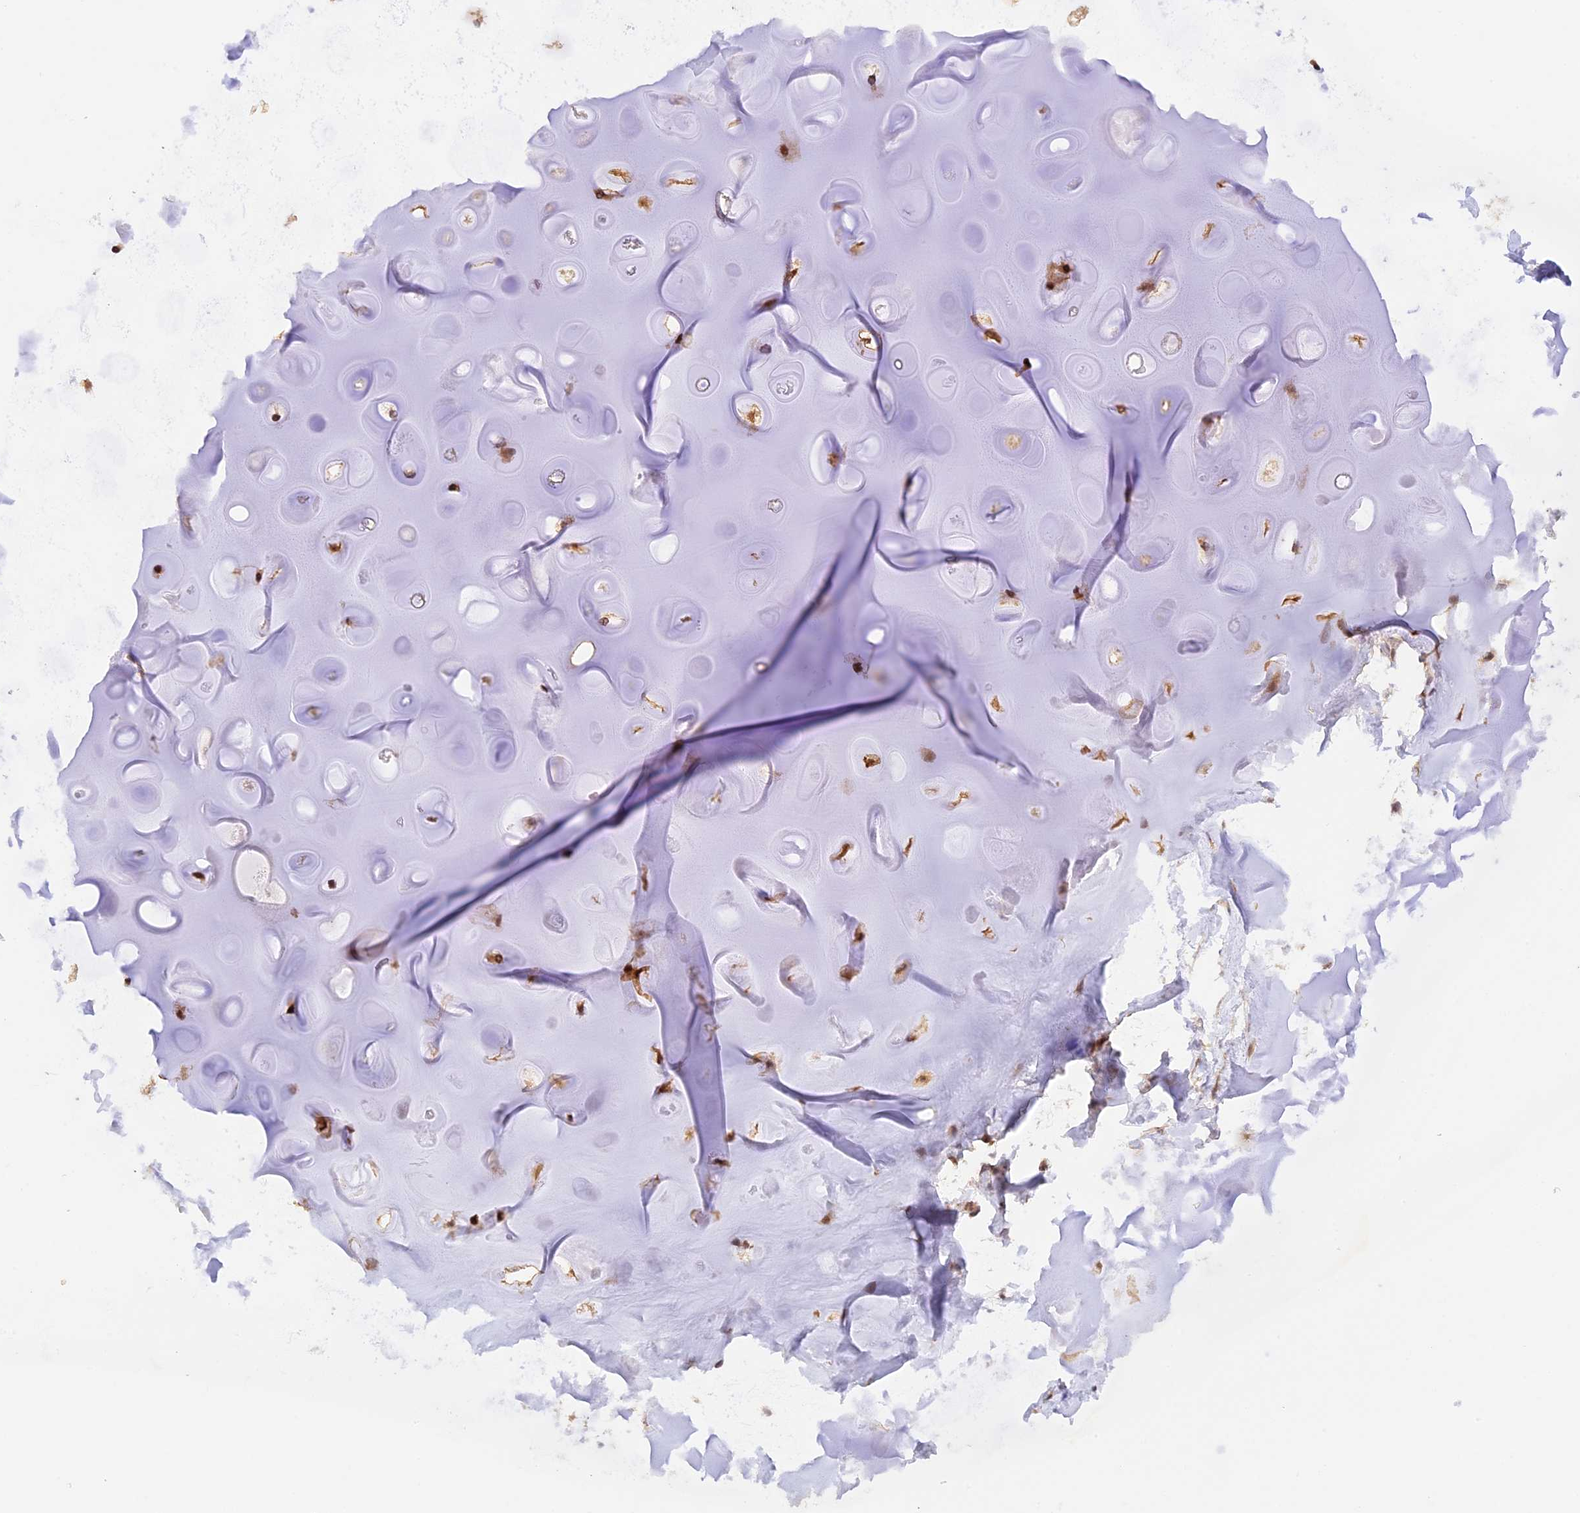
{"staining": {"intensity": "moderate", "quantity": ">75%", "location": "cytoplasmic/membranous,nuclear"}, "tissue": "soft tissue", "cell_type": "Chondrocytes", "image_type": "normal", "snomed": [{"axis": "morphology", "description": "Normal tissue, NOS"}, {"axis": "topography", "description": "Lymph node"}, {"axis": "topography", "description": "Cartilage tissue"}, {"axis": "topography", "description": "Bronchus"}], "caption": "A brown stain labels moderate cytoplasmic/membranous,nuclear staining of a protein in chondrocytes of normal soft tissue.", "gene": "SAMD4A", "patient": {"sex": "male", "age": 63}}